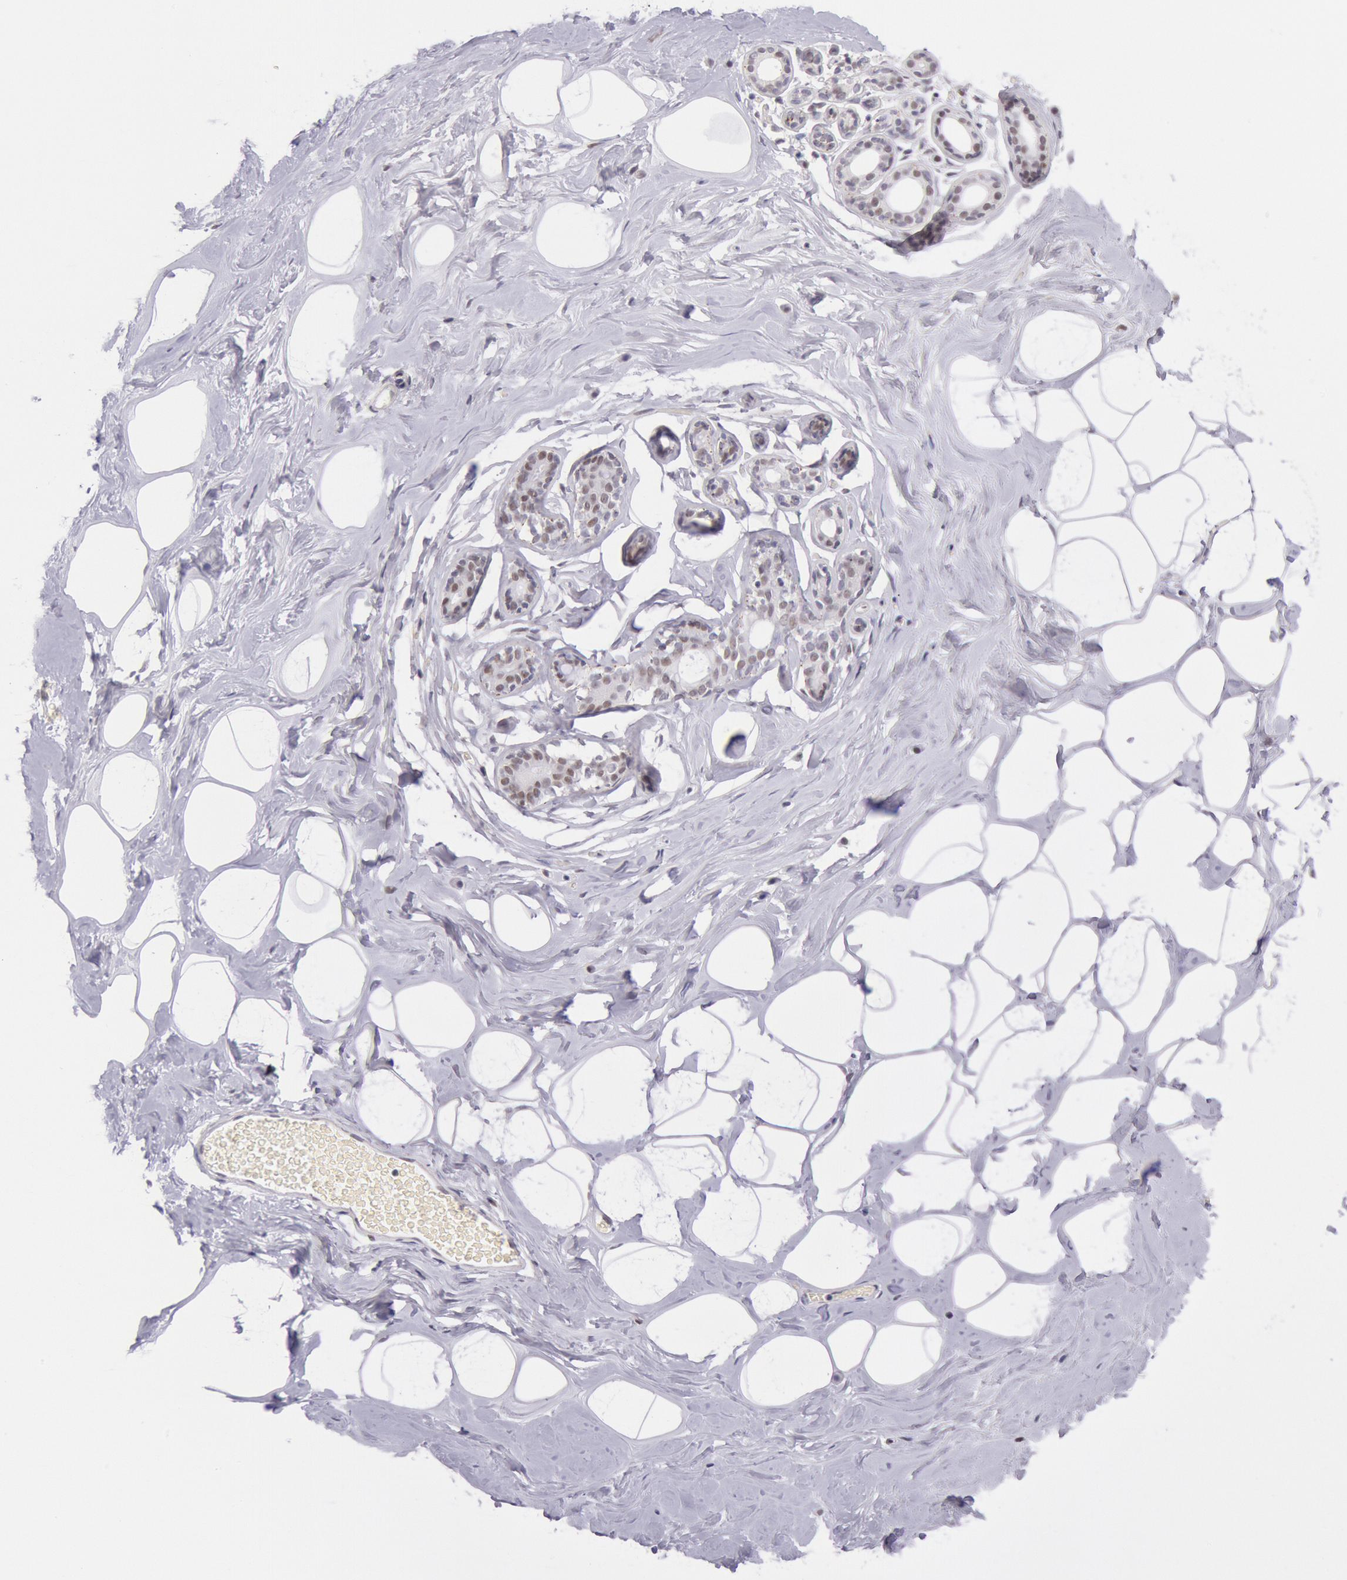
{"staining": {"intensity": "negative", "quantity": "none", "location": "none"}, "tissue": "breast", "cell_type": "Adipocytes", "image_type": "normal", "snomed": [{"axis": "morphology", "description": "Normal tissue, NOS"}, {"axis": "morphology", "description": "Fibrosis, NOS"}, {"axis": "topography", "description": "Breast"}], "caption": "Image shows no significant protein expression in adipocytes of normal breast.", "gene": "TASL", "patient": {"sex": "female", "age": 39}}